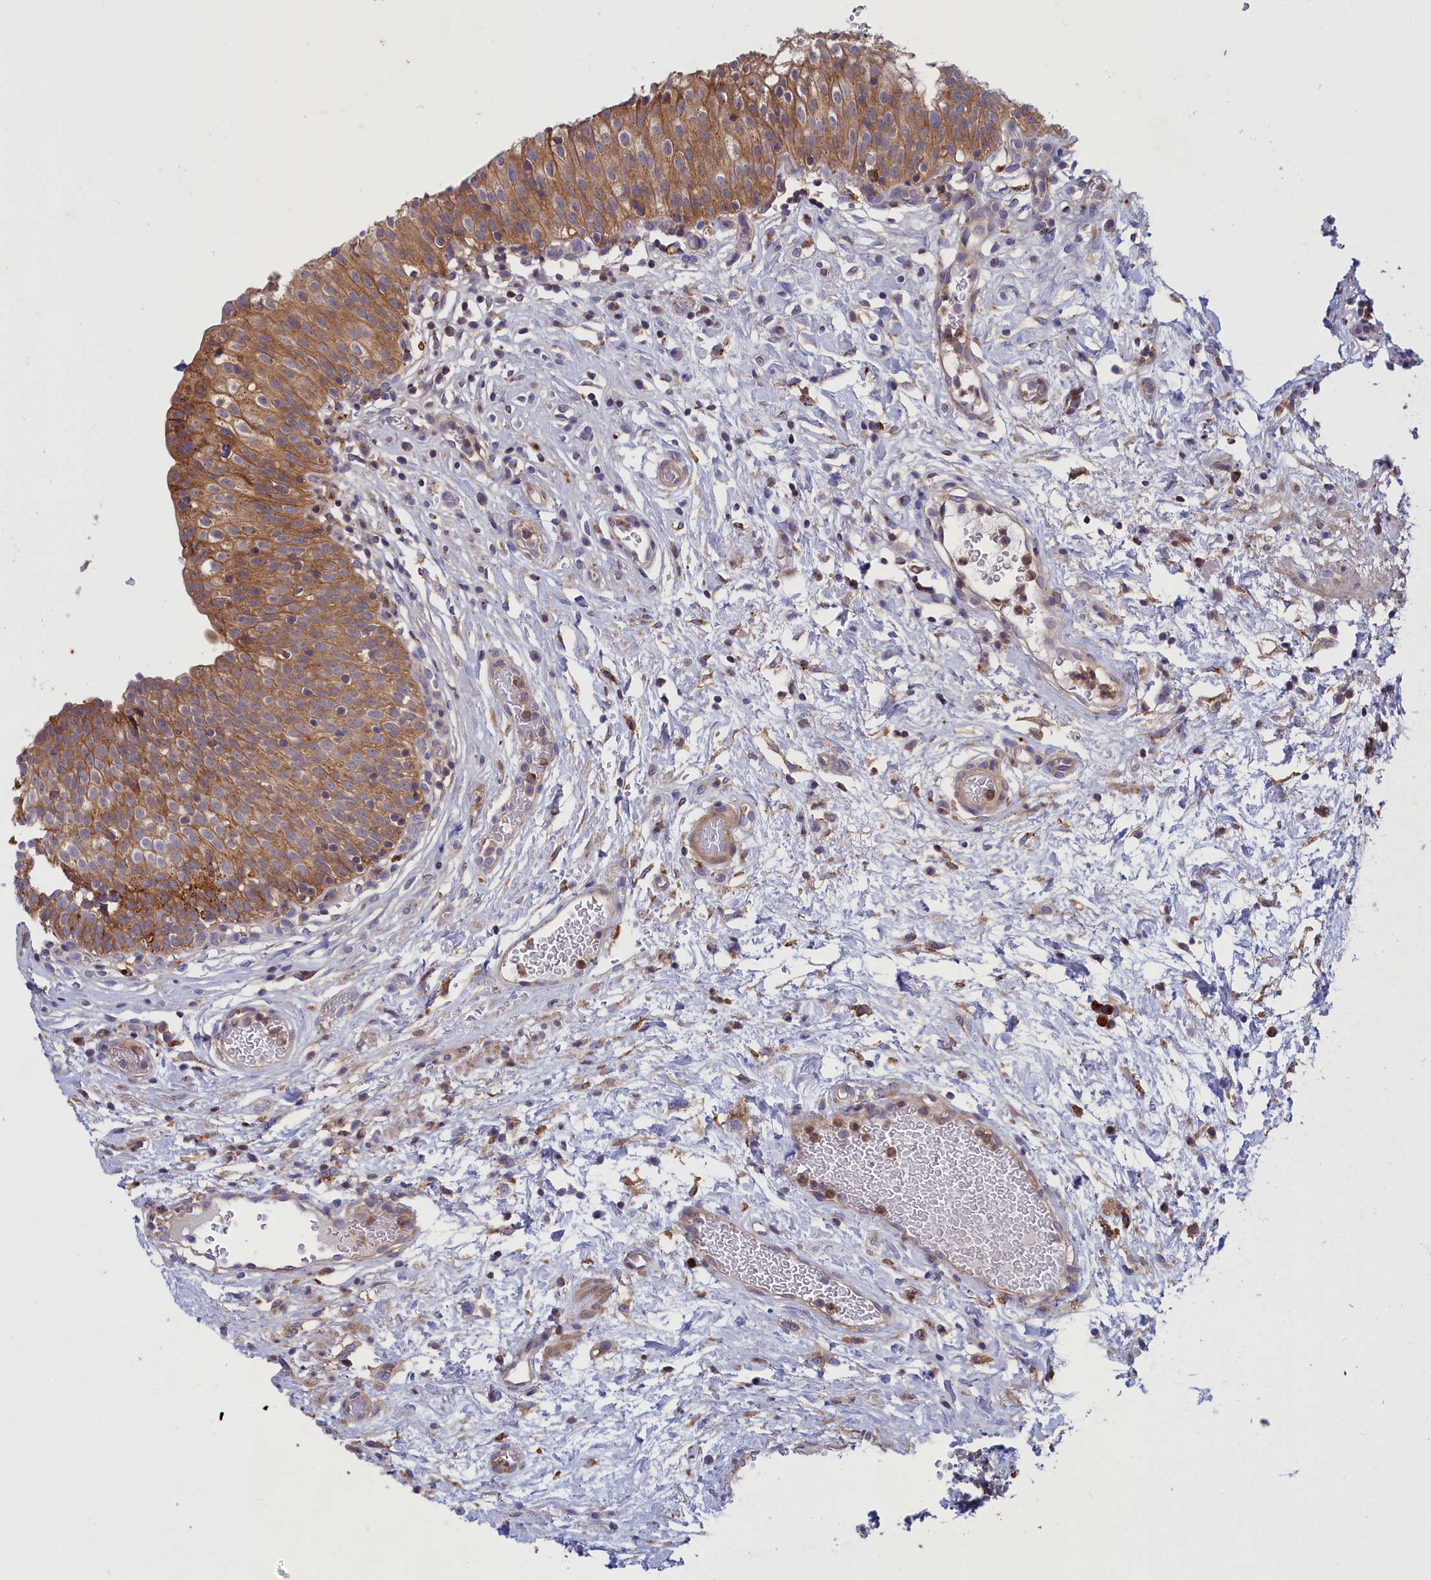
{"staining": {"intensity": "moderate", "quantity": ">75%", "location": "cytoplasmic/membranous"}, "tissue": "urinary bladder", "cell_type": "Urothelial cells", "image_type": "normal", "snomed": [{"axis": "morphology", "description": "Normal tissue, NOS"}, {"axis": "topography", "description": "Urinary bladder"}], "caption": "The immunohistochemical stain labels moderate cytoplasmic/membranous expression in urothelial cells of unremarkable urinary bladder.", "gene": "SCAMP4", "patient": {"sex": "male", "age": 55}}